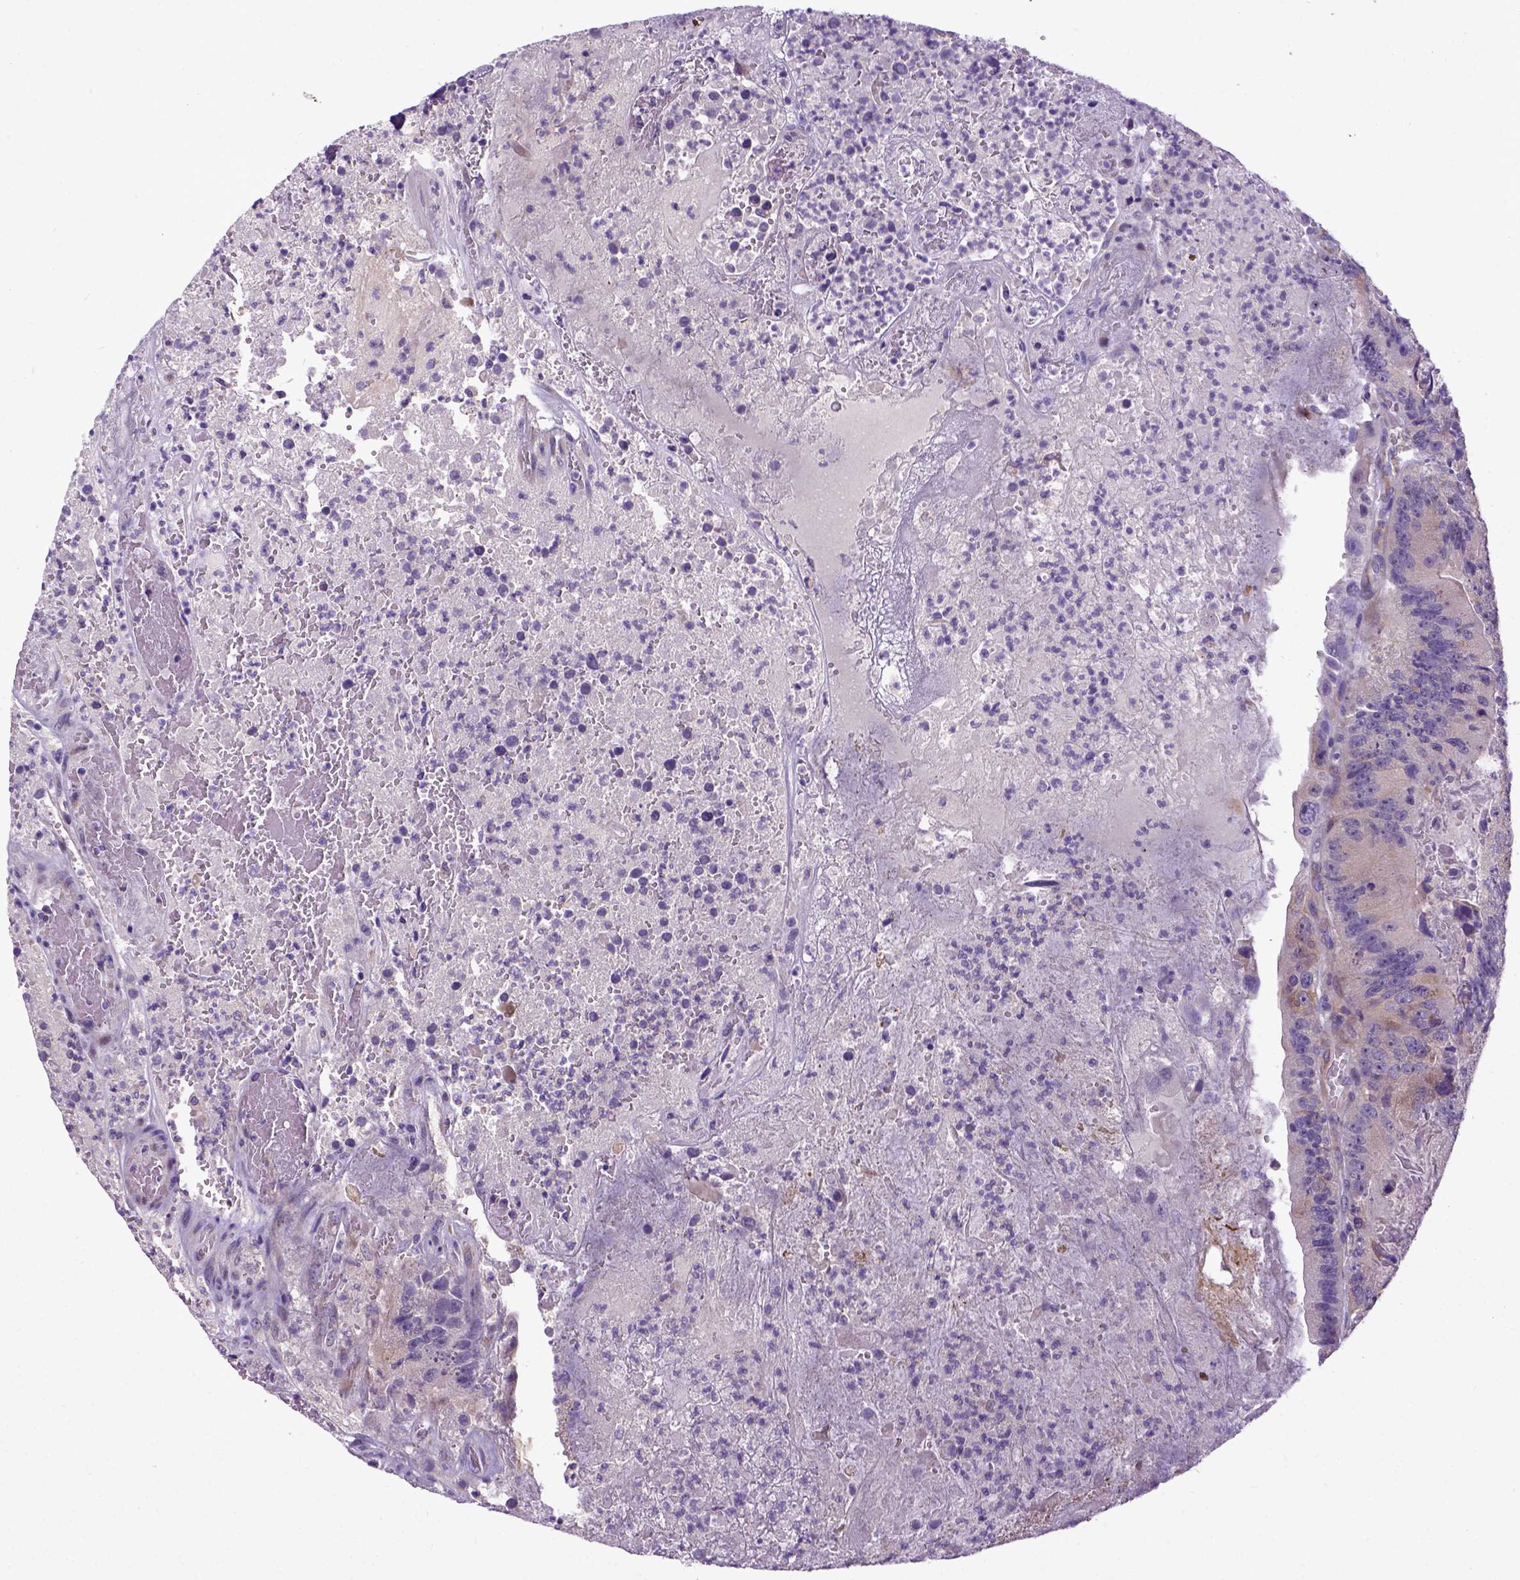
{"staining": {"intensity": "moderate", "quantity": "<25%", "location": "cytoplasmic/membranous"}, "tissue": "colorectal cancer", "cell_type": "Tumor cells", "image_type": "cancer", "snomed": [{"axis": "morphology", "description": "Adenocarcinoma, NOS"}, {"axis": "topography", "description": "Colon"}], "caption": "The micrograph reveals a brown stain indicating the presence of a protein in the cytoplasmic/membranous of tumor cells in adenocarcinoma (colorectal).", "gene": "NEK5", "patient": {"sex": "female", "age": 86}}